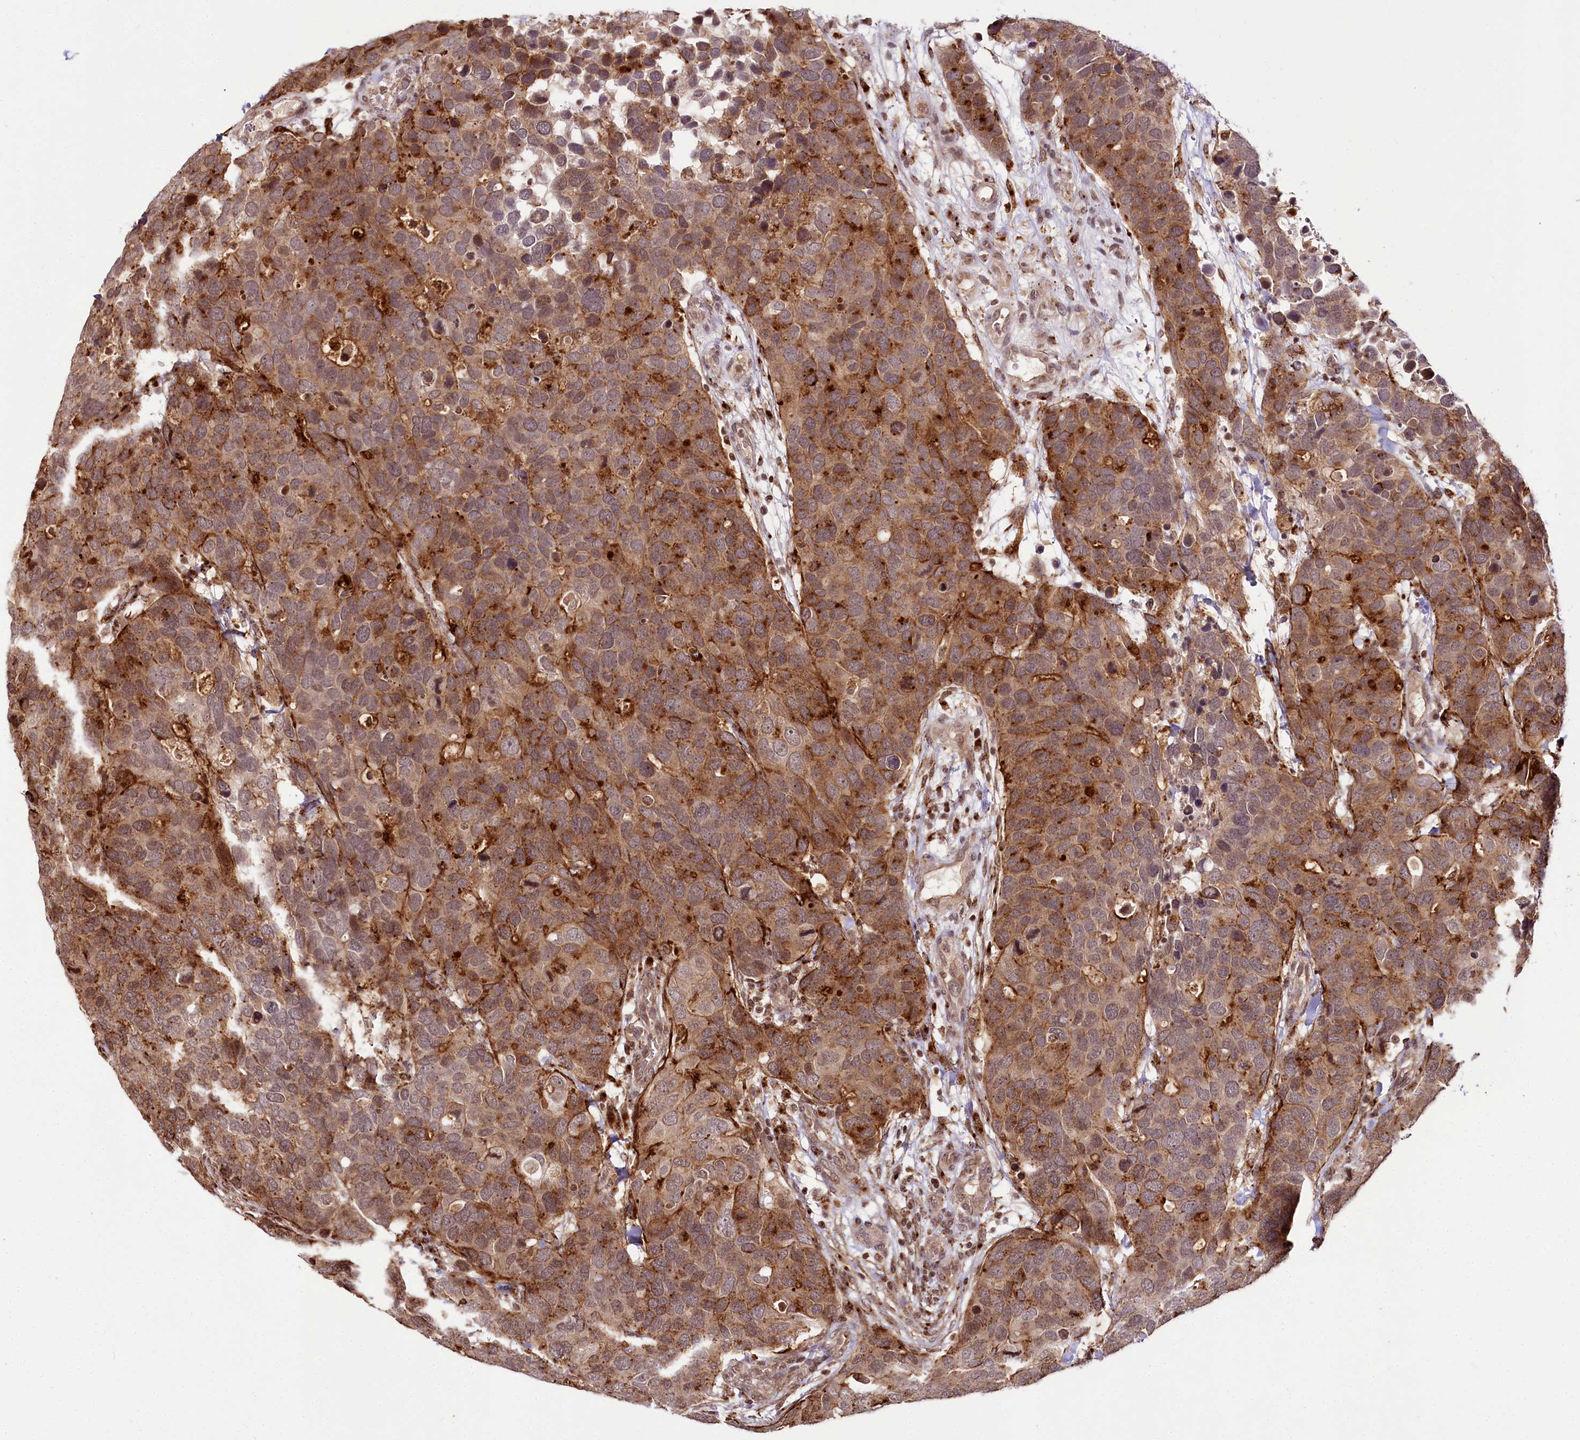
{"staining": {"intensity": "strong", "quantity": ">75%", "location": "cytoplasmic/membranous,nuclear"}, "tissue": "breast cancer", "cell_type": "Tumor cells", "image_type": "cancer", "snomed": [{"axis": "morphology", "description": "Duct carcinoma"}, {"axis": "topography", "description": "Breast"}], "caption": "Strong cytoplasmic/membranous and nuclear protein positivity is identified in about >75% of tumor cells in breast cancer (infiltrating ductal carcinoma).", "gene": "HOXC8", "patient": {"sex": "female", "age": 83}}